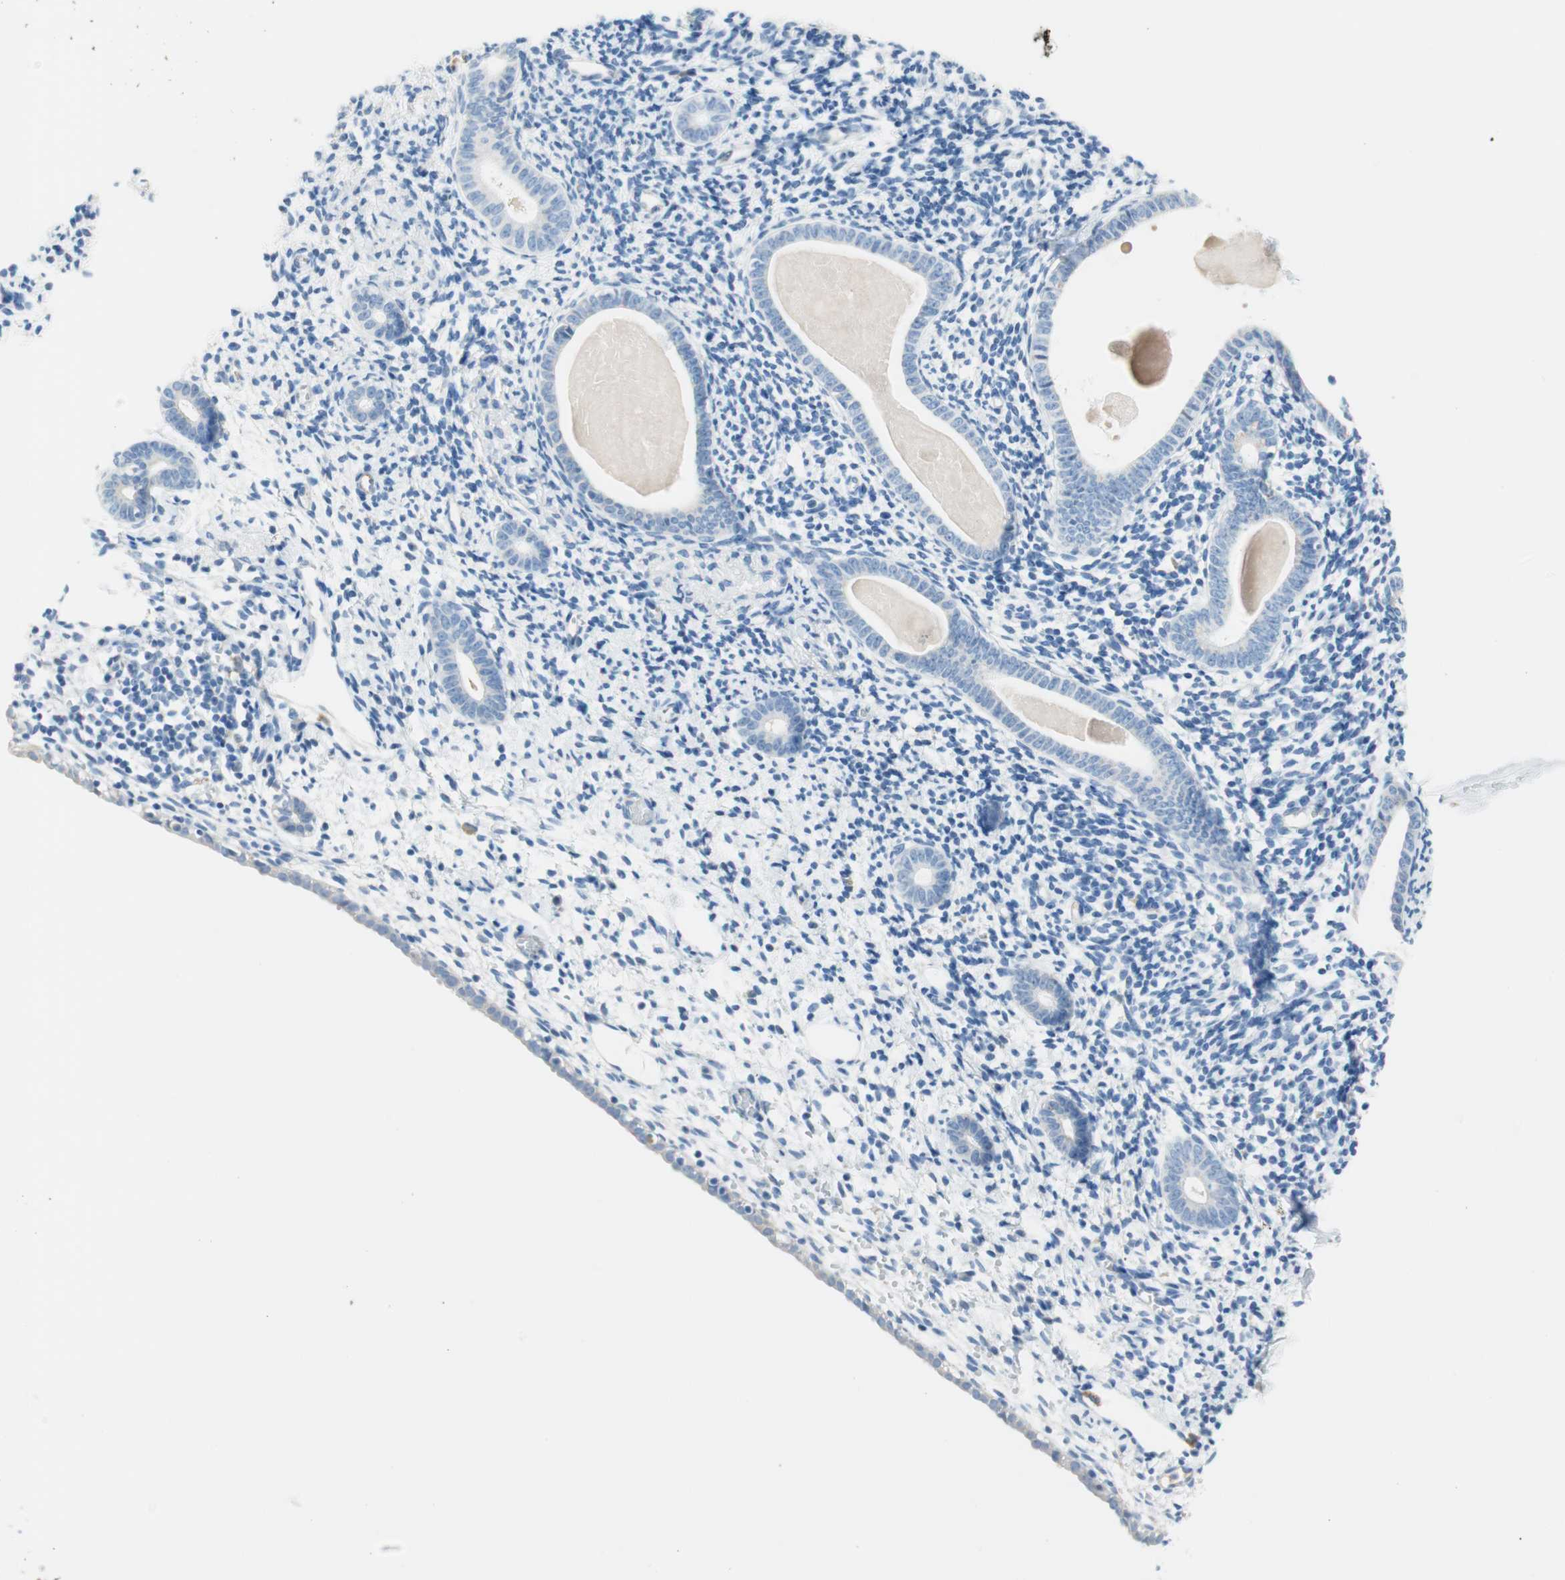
{"staining": {"intensity": "negative", "quantity": "none", "location": "none"}, "tissue": "endometrium", "cell_type": "Cells in endometrial stroma", "image_type": "normal", "snomed": [{"axis": "morphology", "description": "Normal tissue, NOS"}, {"axis": "topography", "description": "Endometrium"}], "caption": "This is an immunohistochemistry (IHC) photomicrograph of benign human endometrium. There is no staining in cells in endometrial stroma.", "gene": "GLUL", "patient": {"sex": "female", "age": 71}}